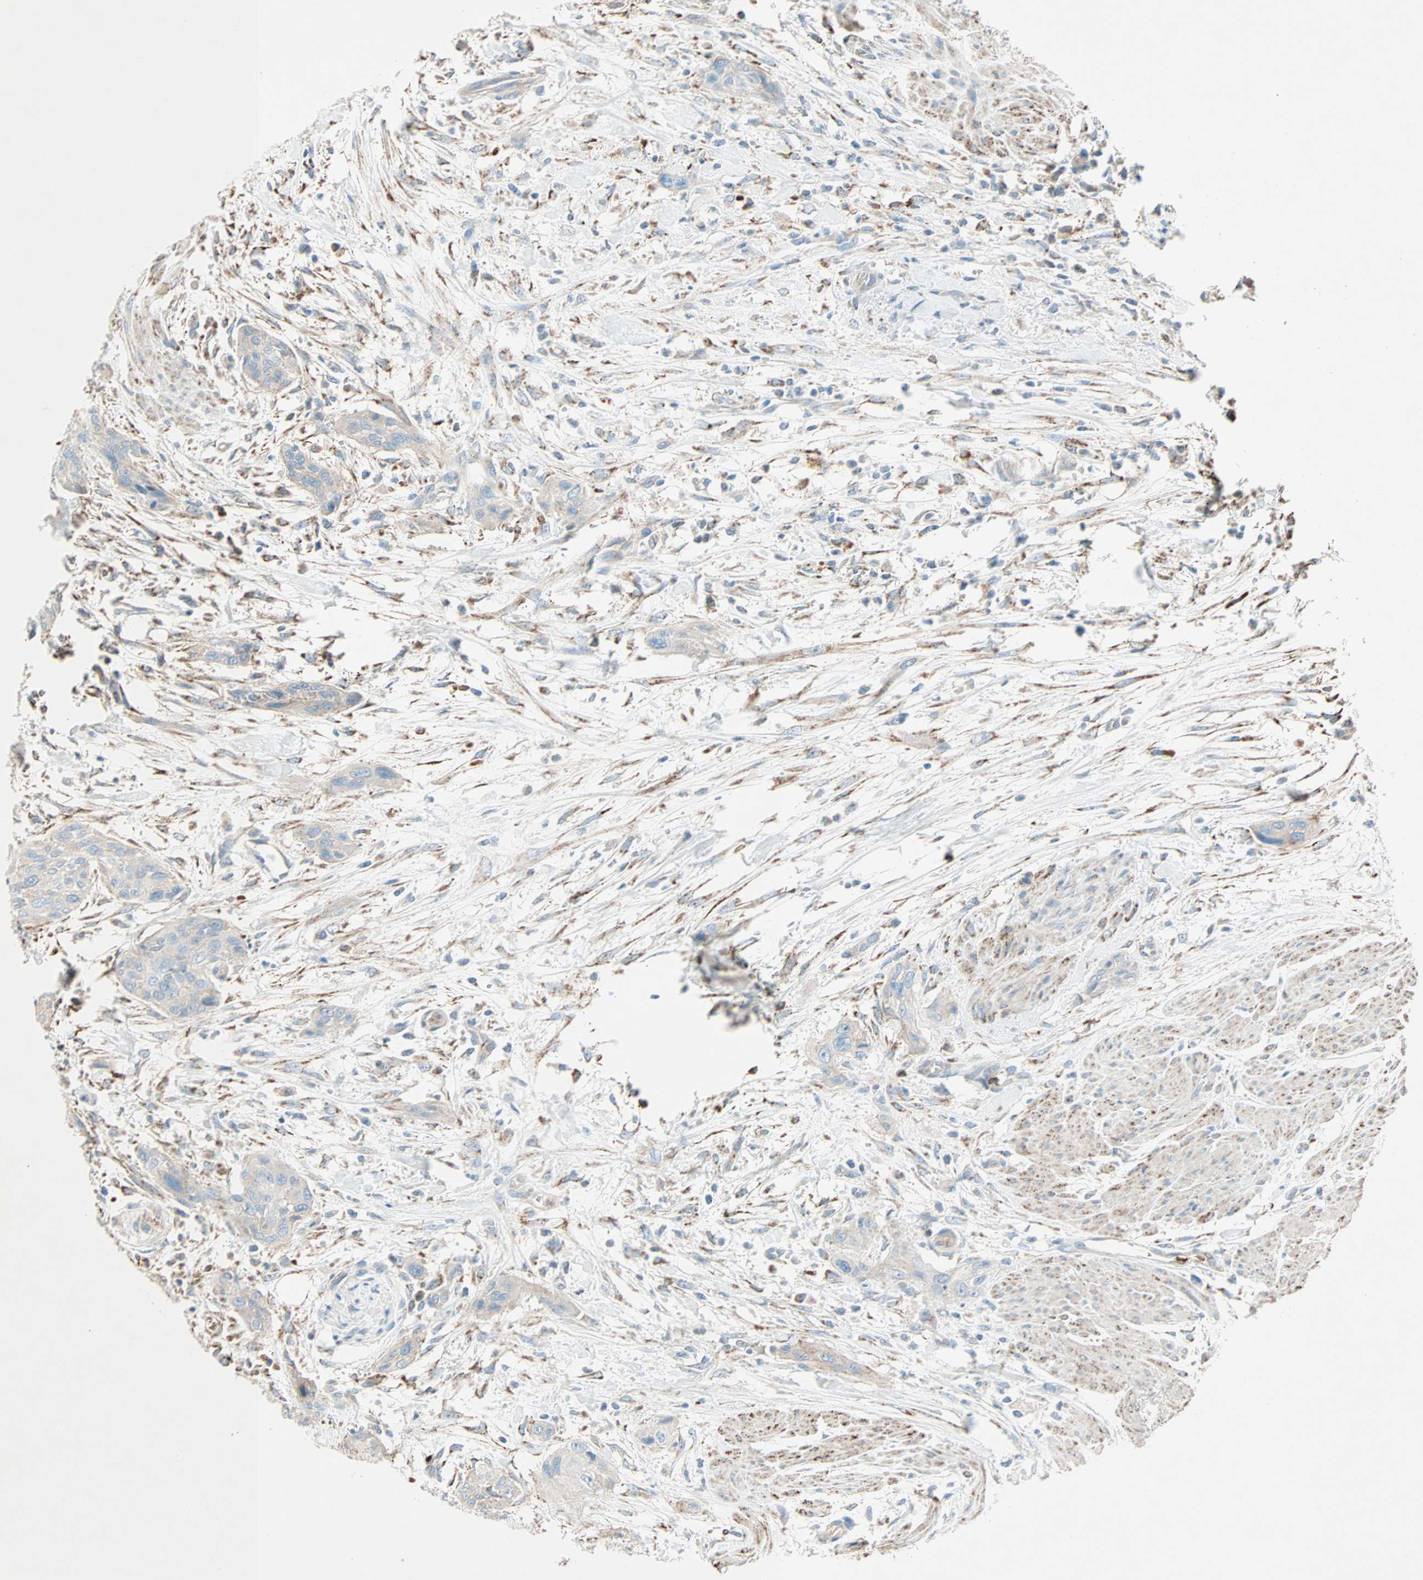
{"staining": {"intensity": "weak", "quantity": ">75%", "location": "cytoplasmic/membranous"}, "tissue": "urothelial cancer", "cell_type": "Tumor cells", "image_type": "cancer", "snomed": [{"axis": "morphology", "description": "Urothelial carcinoma, High grade"}, {"axis": "topography", "description": "Urinary bladder"}], "caption": "Urothelial carcinoma (high-grade) tissue demonstrates weak cytoplasmic/membranous expression in approximately >75% of tumor cells, visualized by immunohistochemistry. Immunohistochemistry (ihc) stains the protein of interest in brown and the nuclei are stained blue.", "gene": "LY6G6F", "patient": {"sex": "male", "age": 35}}